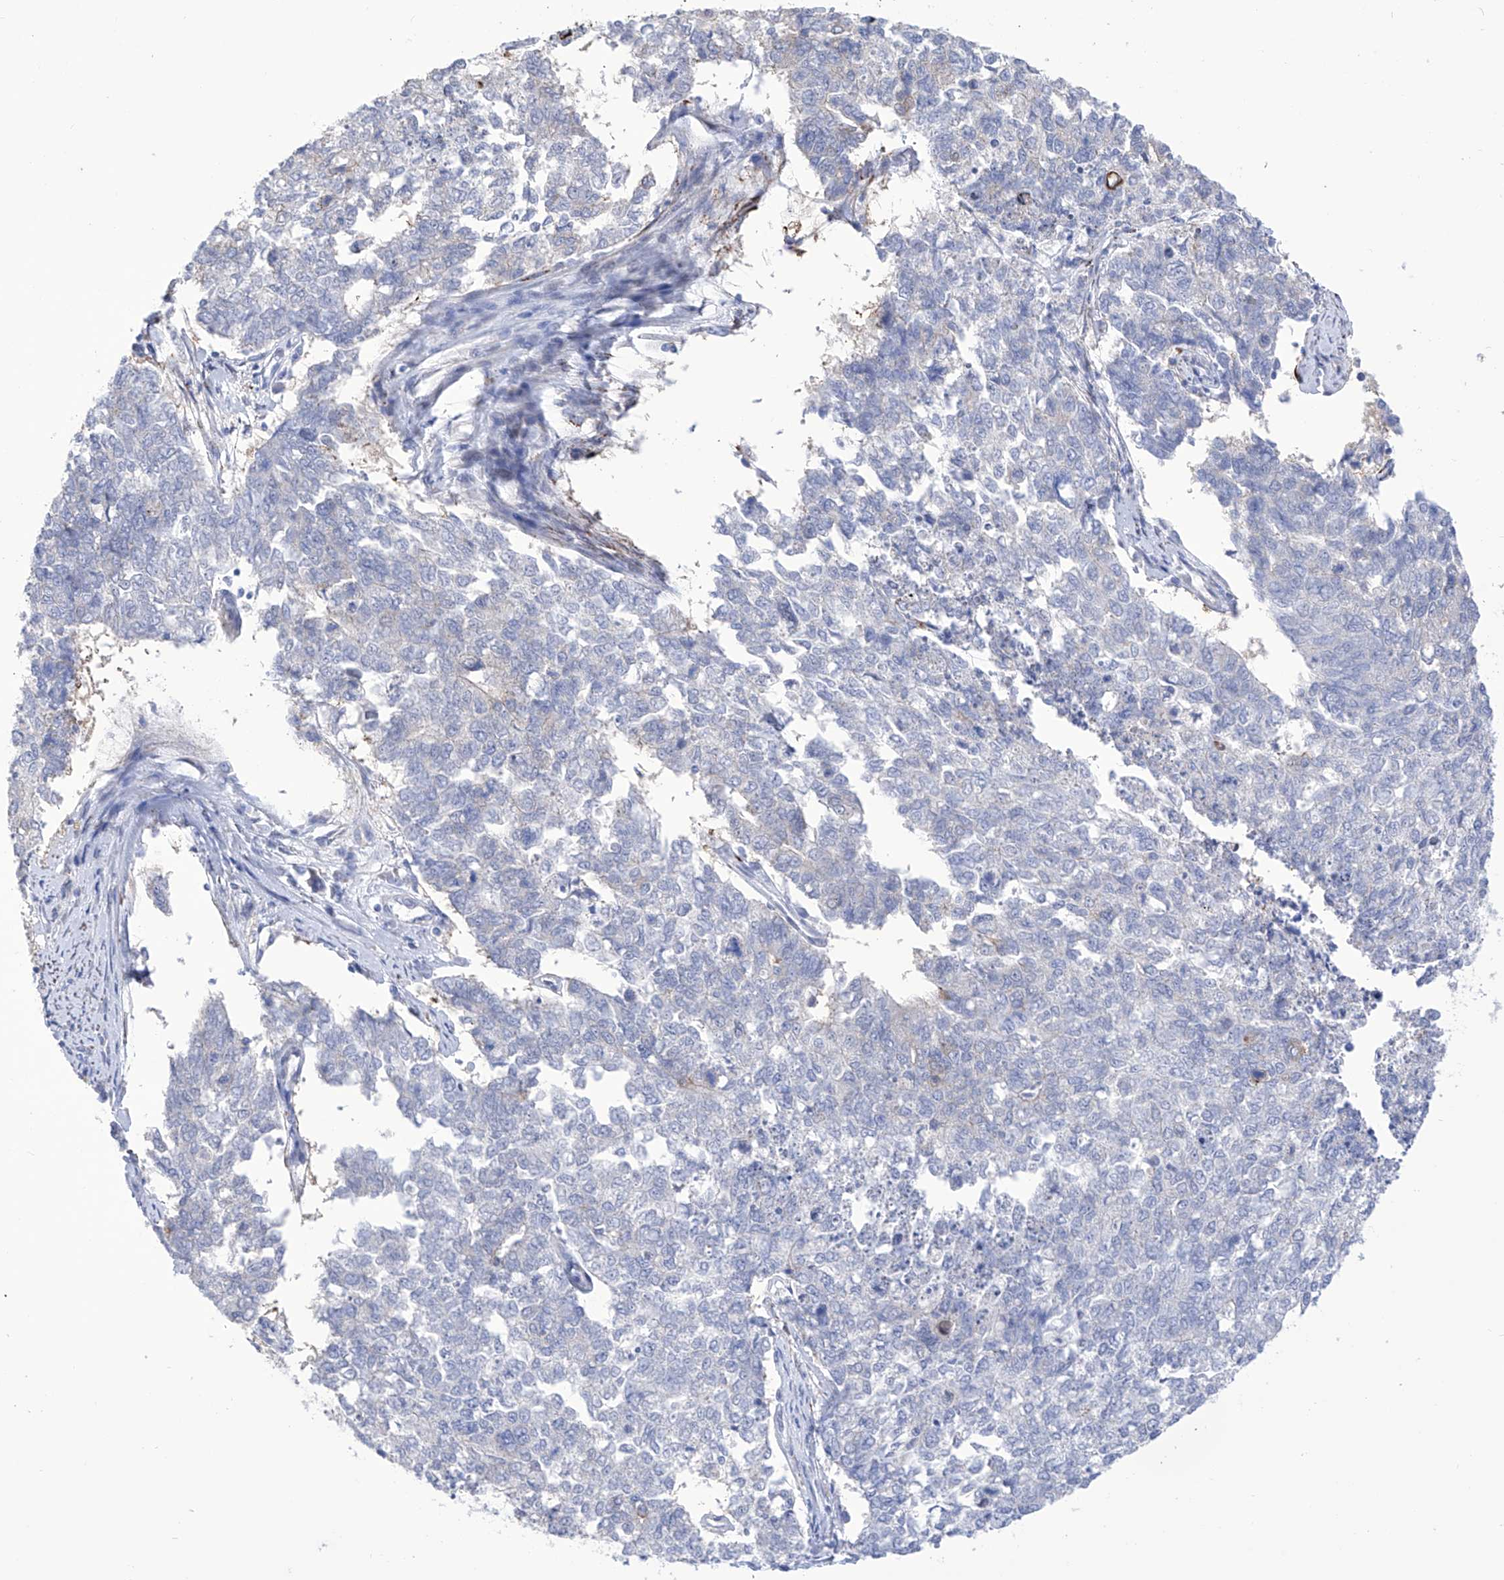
{"staining": {"intensity": "negative", "quantity": "none", "location": "none"}, "tissue": "cervical cancer", "cell_type": "Tumor cells", "image_type": "cancer", "snomed": [{"axis": "morphology", "description": "Squamous cell carcinoma, NOS"}, {"axis": "topography", "description": "Cervix"}], "caption": "High magnification brightfield microscopy of squamous cell carcinoma (cervical) stained with DAB (brown) and counterstained with hematoxylin (blue): tumor cells show no significant expression.", "gene": "C1orf87", "patient": {"sex": "female", "age": 63}}